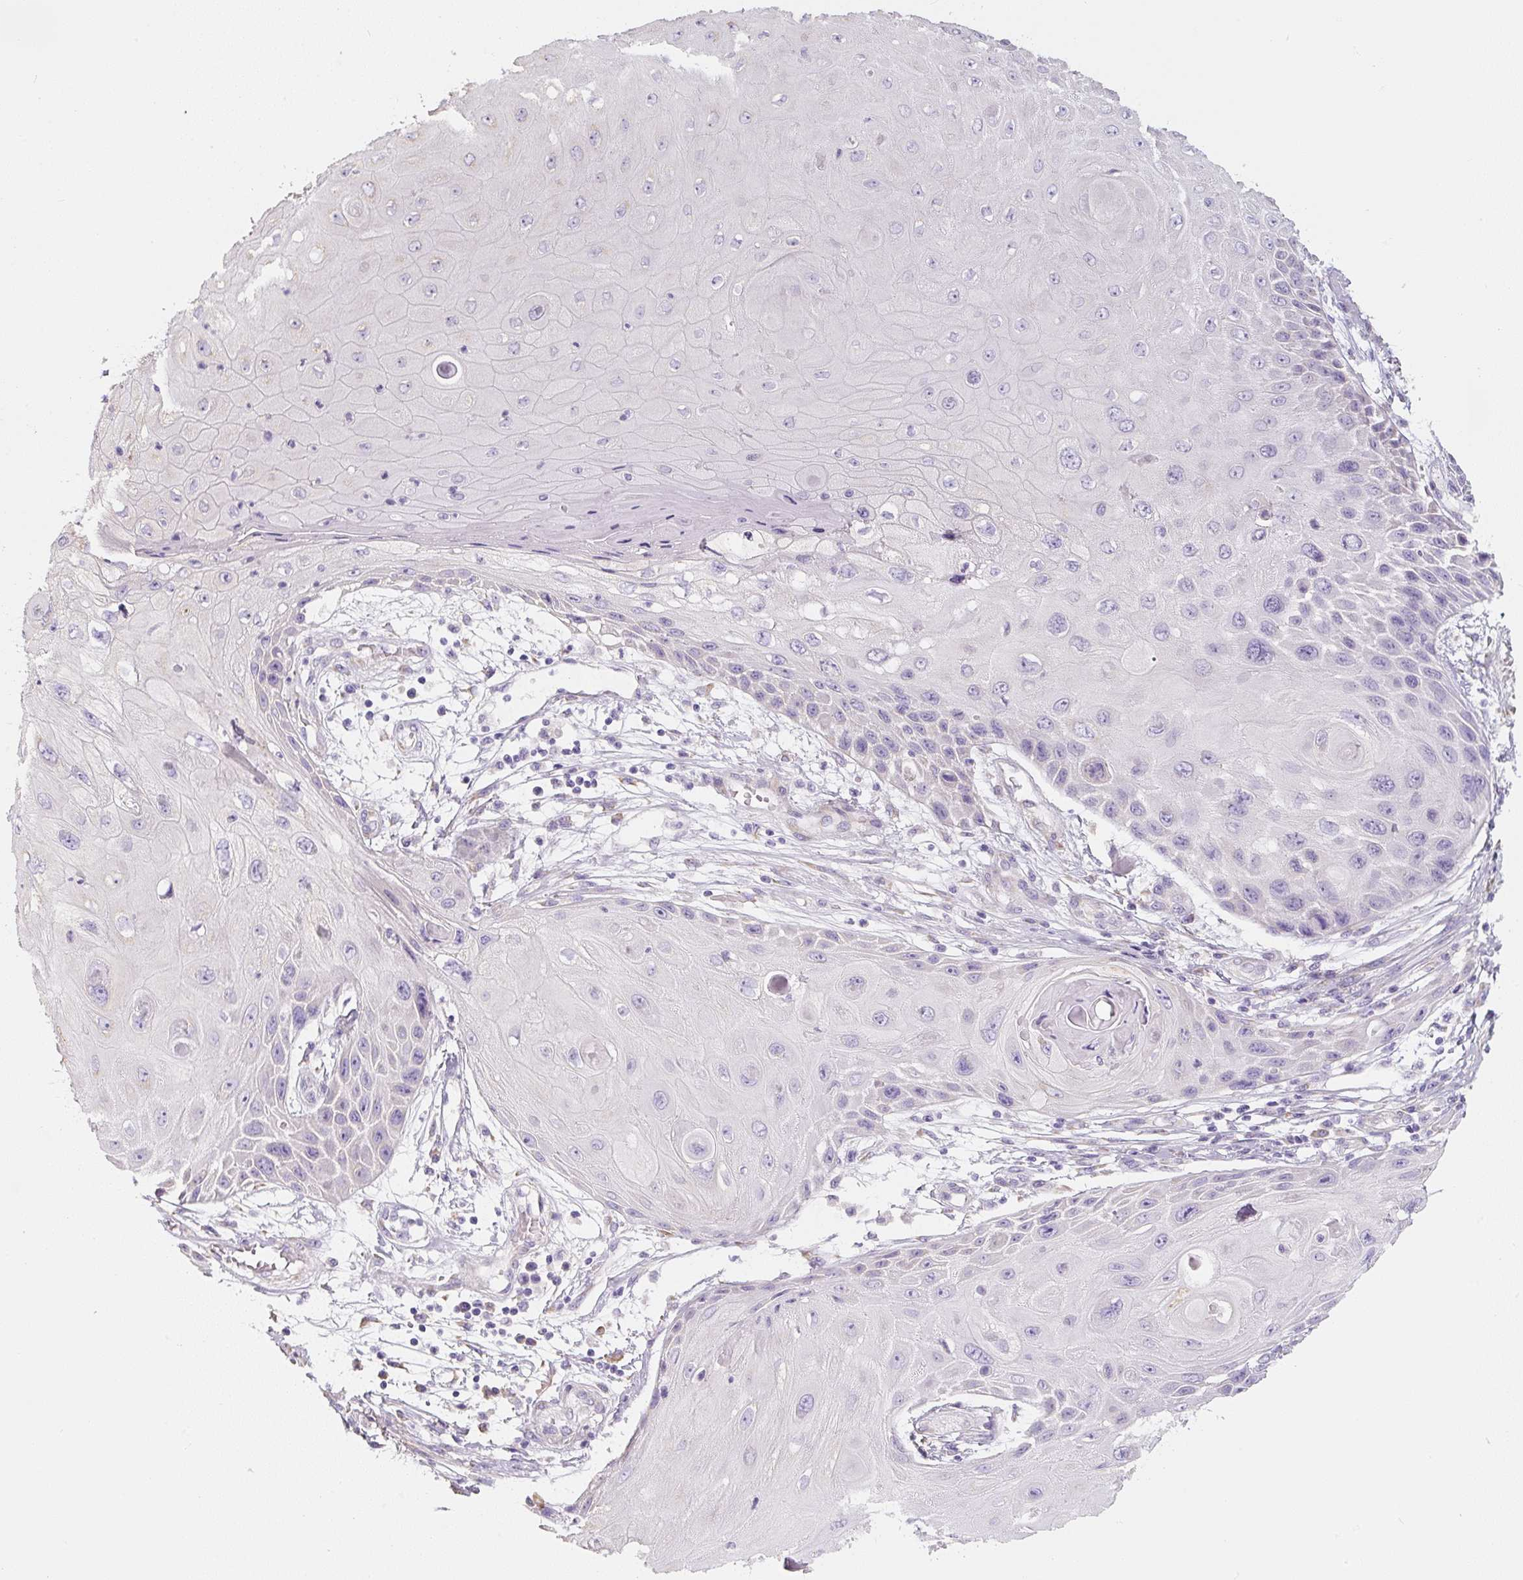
{"staining": {"intensity": "negative", "quantity": "none", "location": "none"}, "tissue": "skin cancer", "cell_type": "Tumor cells", "image_type": "cancer", "snomed": [{"axis": "morphology", "description": "Squamous cell carcinoma, NOS"}, {"axis": "topography", "description": "Skin"}, {"axis": "topography", "description": "Vulva"}], "caption": "This is an immunohistochemistry image of skin cancer. There is no staining in tumor cells.", "gene": "PWWP3B", "patient": {"sex": "female", "age": 44}}